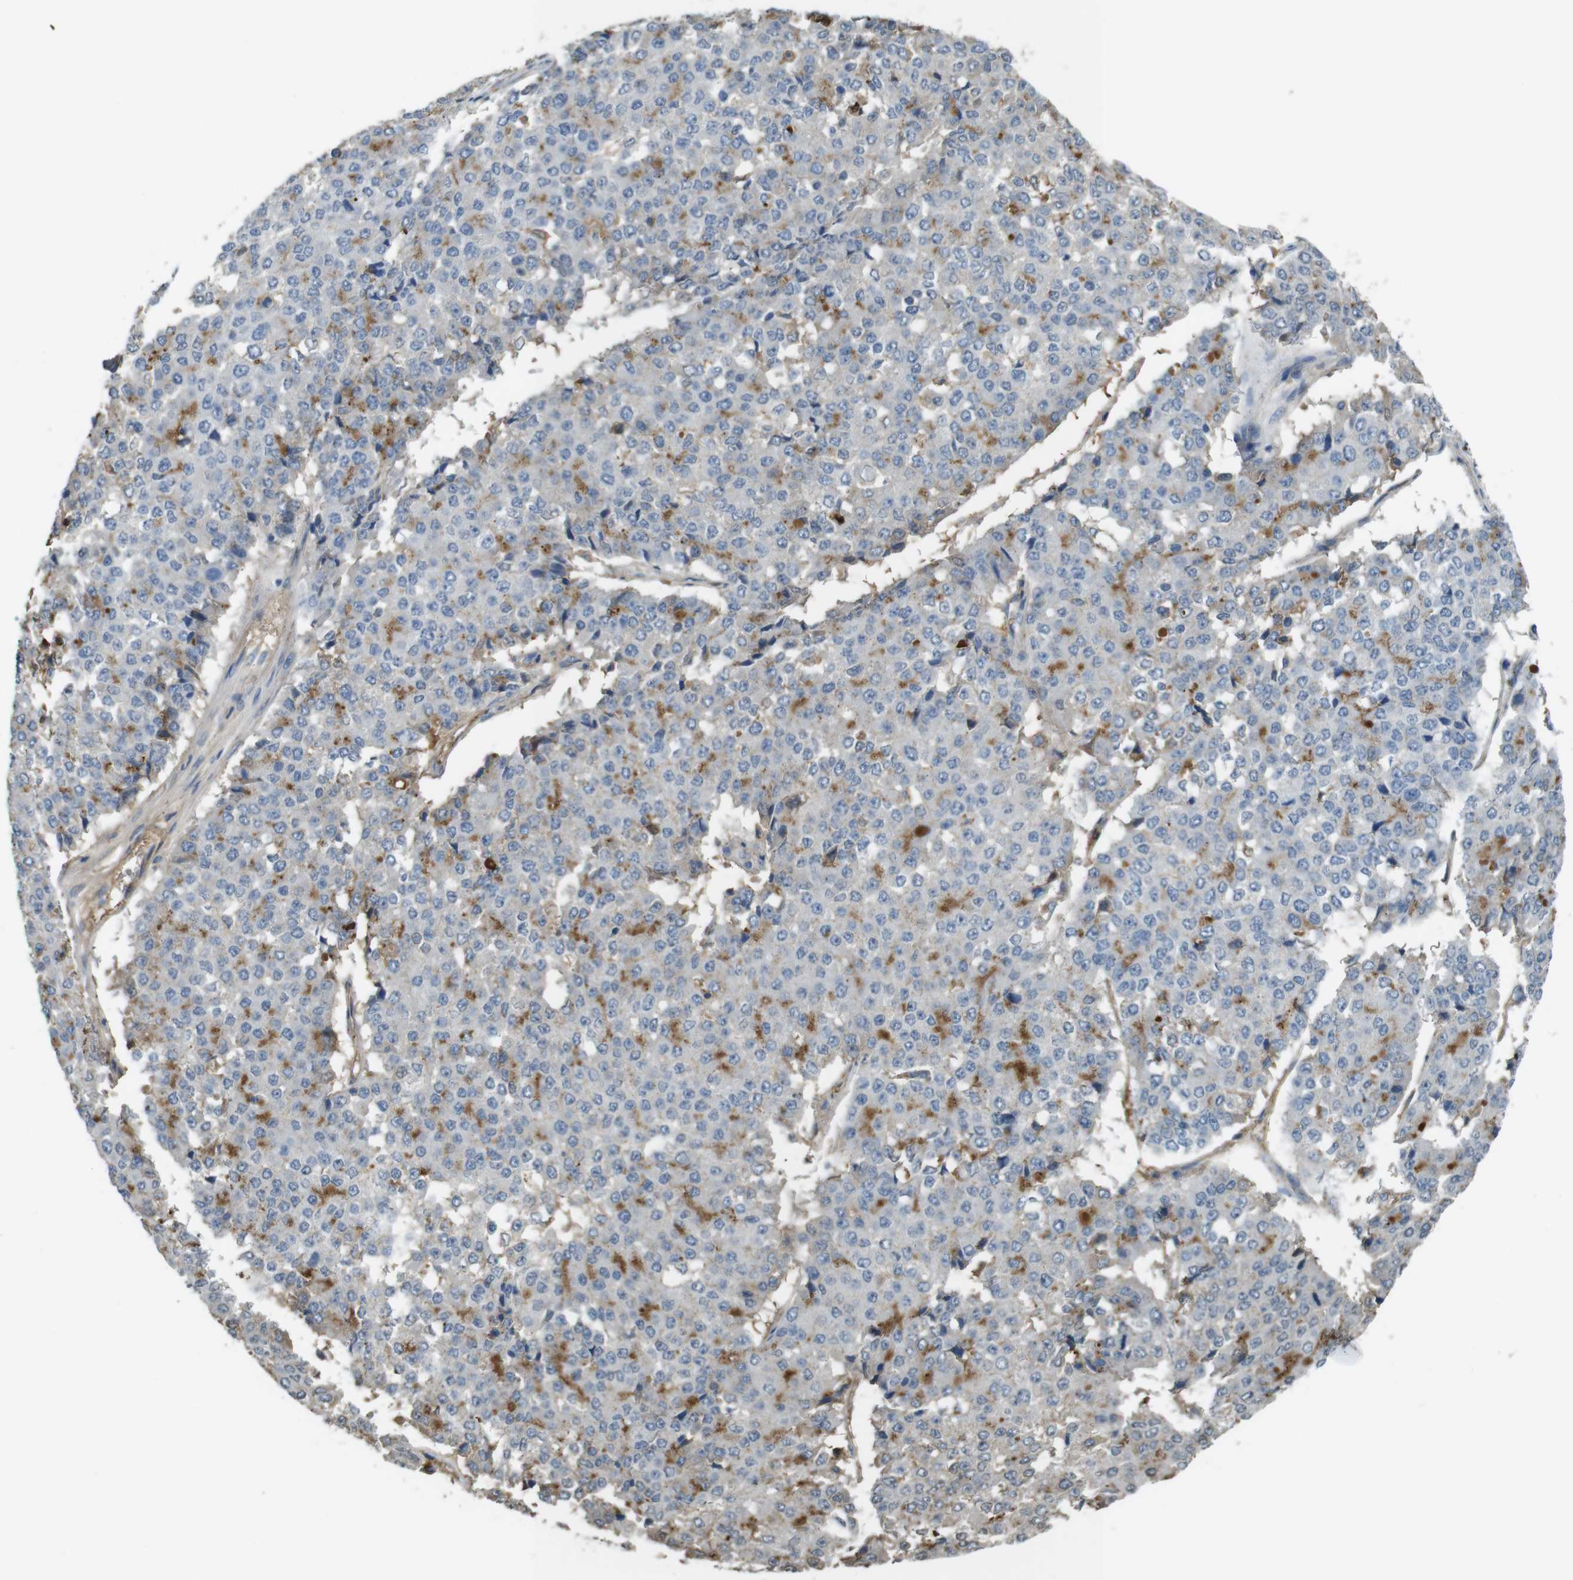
{"staining": {"intensity": "moderate", "quantity": "<25%", "location": "cytoplasmic/membranous"}, "tissue": "pancreatic cancer", "cell_type": "Tumor cells", "image_type": "cancer", "snomed": [{"axis": "morphology", "description": "Adenocarcinoma, NOS"}, {"axis": "topography", "description": "Pancreas"}], "caption": "A brown stain highlights moderate cytoplasmic/membranous staining of a protein in pancreatic cancer tumor cells.", "gene": "LTBP4", "patient": {"sex": "male", "age": 50}}